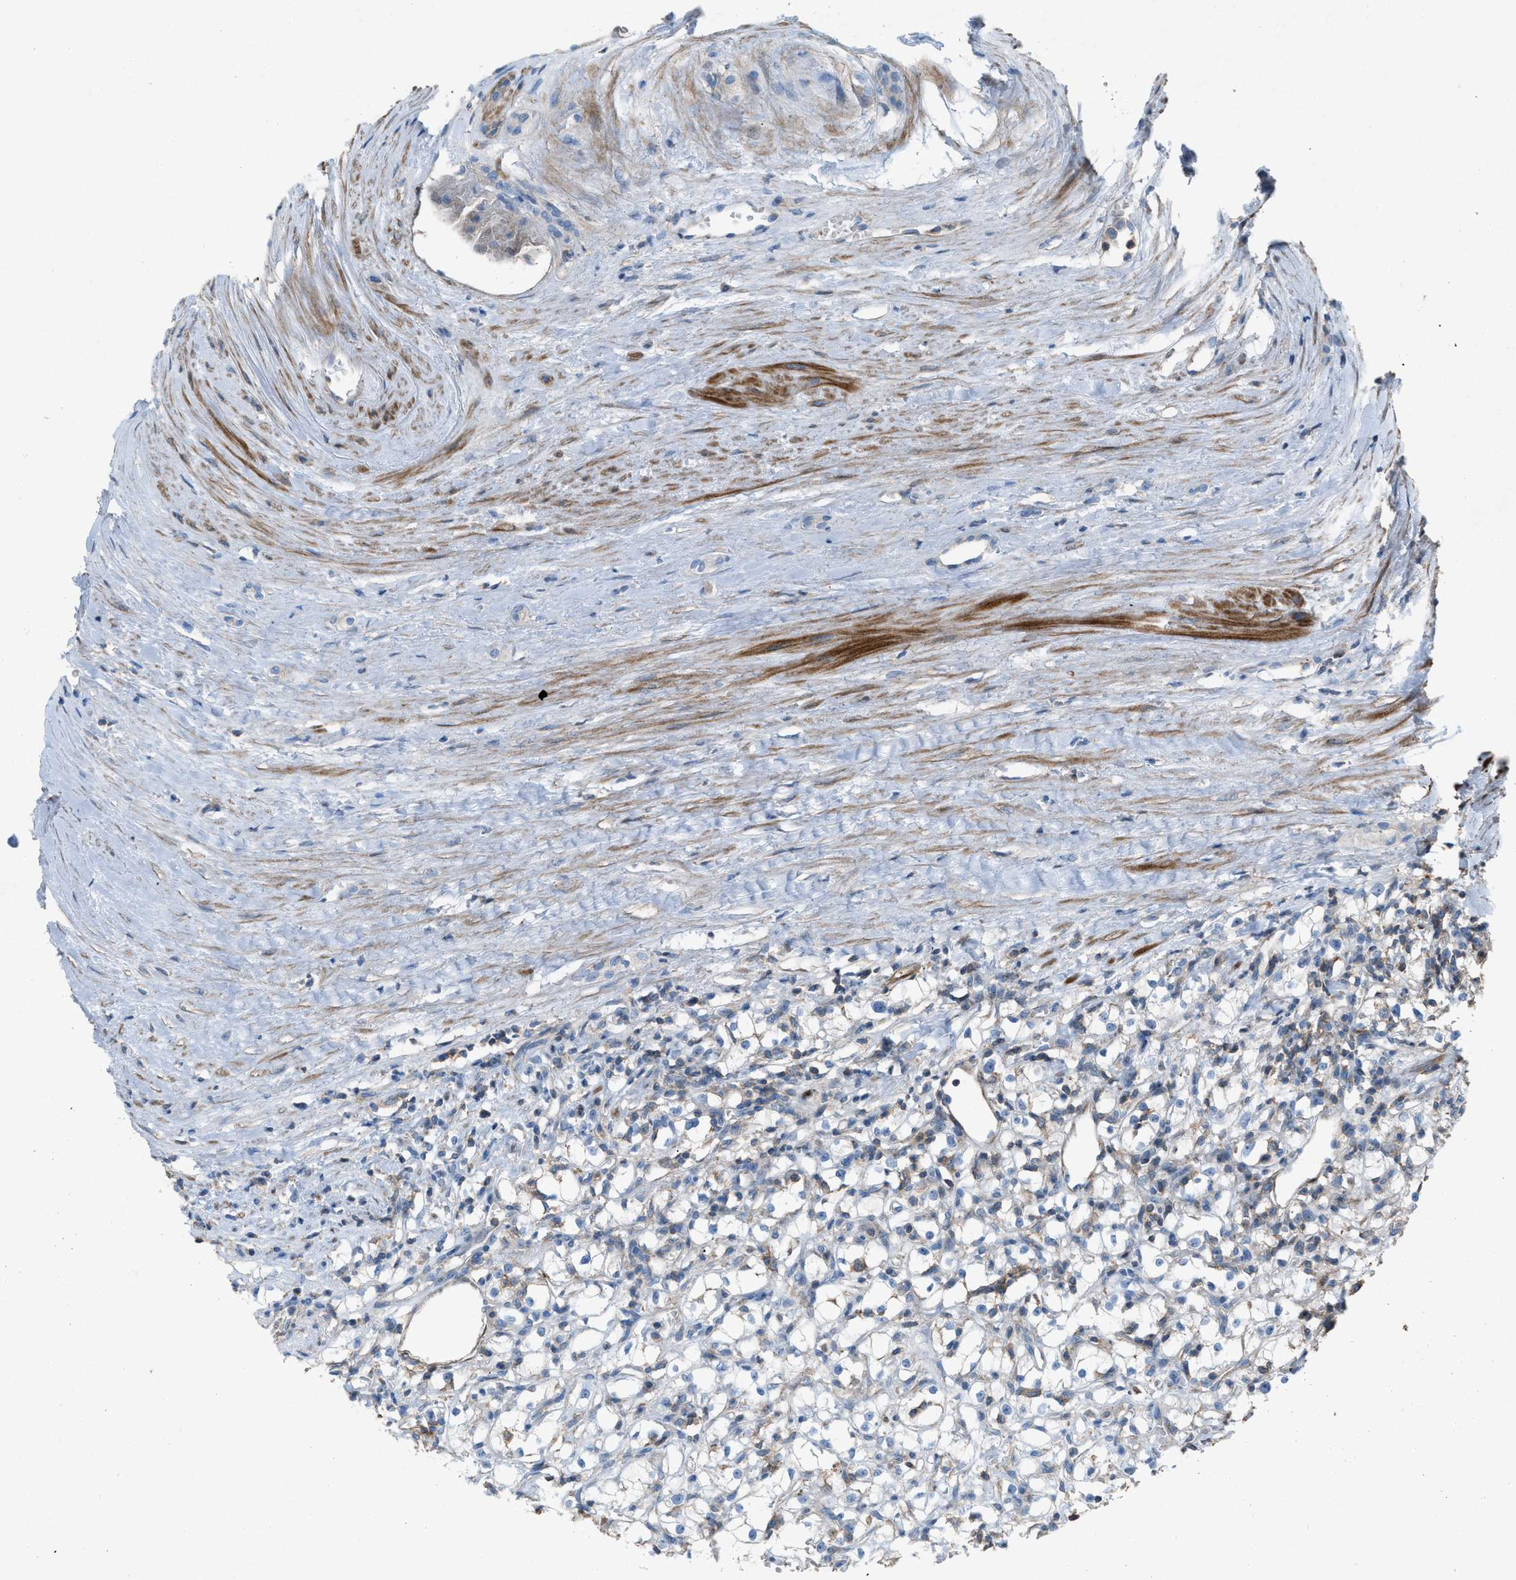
{"staining": {"intensity": "negative", "quantity": "none", "location": "none"}, "tissue": "renal cancer", "cell_type": "Tumor cells", "image_type": "cancer", "snomed": [{"axis": "morphology", "description": "Adenocarcinoma, NOS"}, {"axis": "topography", "description": "Kidney"}], "caption": "DAB (3,3'-diaminobenzidine) immunohistochemical staining of adenocarcinoma (renal) reveals no significant staining in tumor cells.", "gene": "NCK2", "patient": {"sex": "male", "age": 56}}